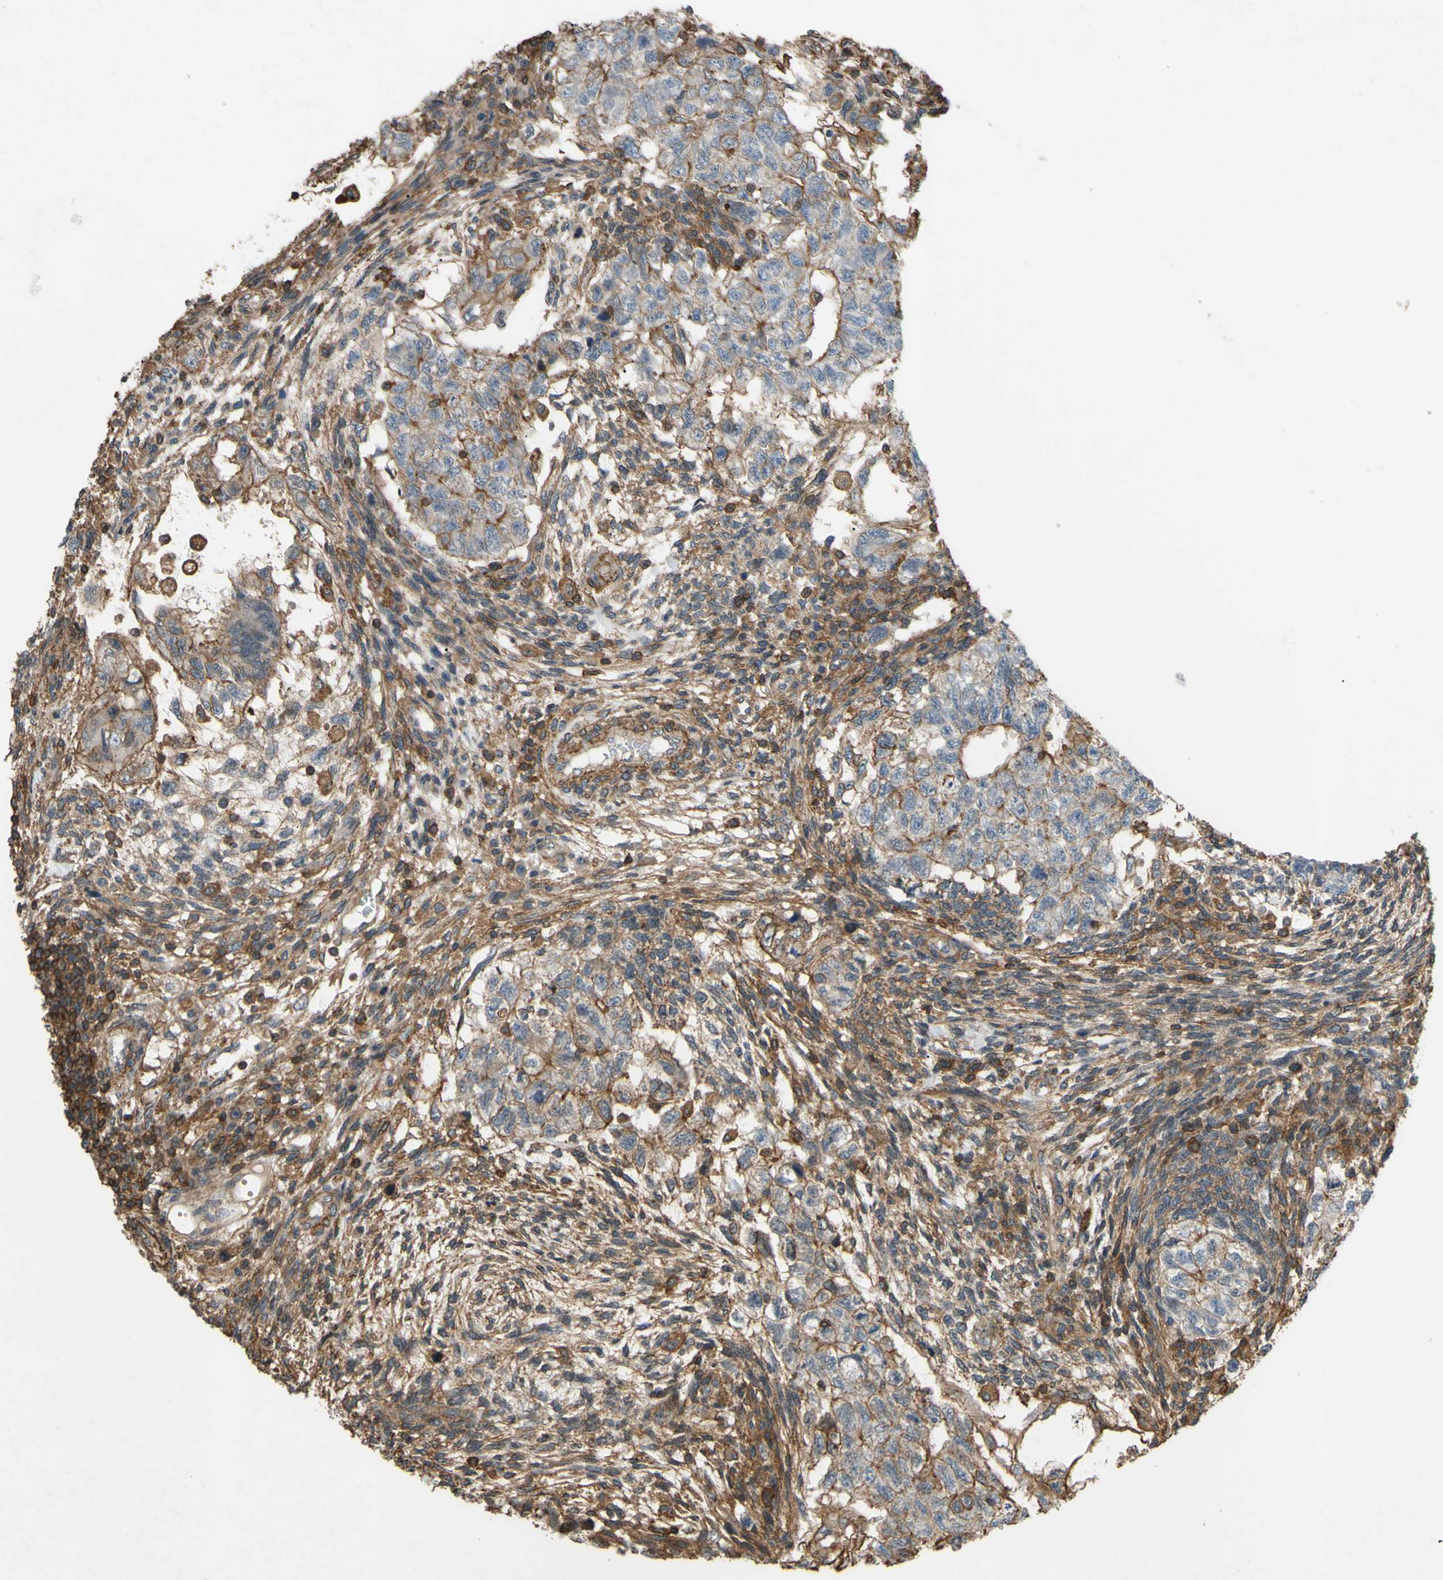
{"staining": {"intensity": "moderate", "quantity": "25%-75%", "location": "cytoplasmic/membranous"}, "tissue": "testis cancer", "cell_type": "Tumor cells", "image_type": "cancer", "snomed": [{"axis": "morphology", "description": "Normal tissue, NOS"}, {"axis": "morphology", "description": "Carcinoma, Embryonal, NOS"}, {"axis": "topography", "description": "Testis"}], "caption": "Tumor cells display medium levels of moderate cytoplasmic/membranous staining in approximately 25%-75% of cells in testis embryonal carcinoma.", "gene": "ADD3", "patient": {"sex": "male", "age": 36}}